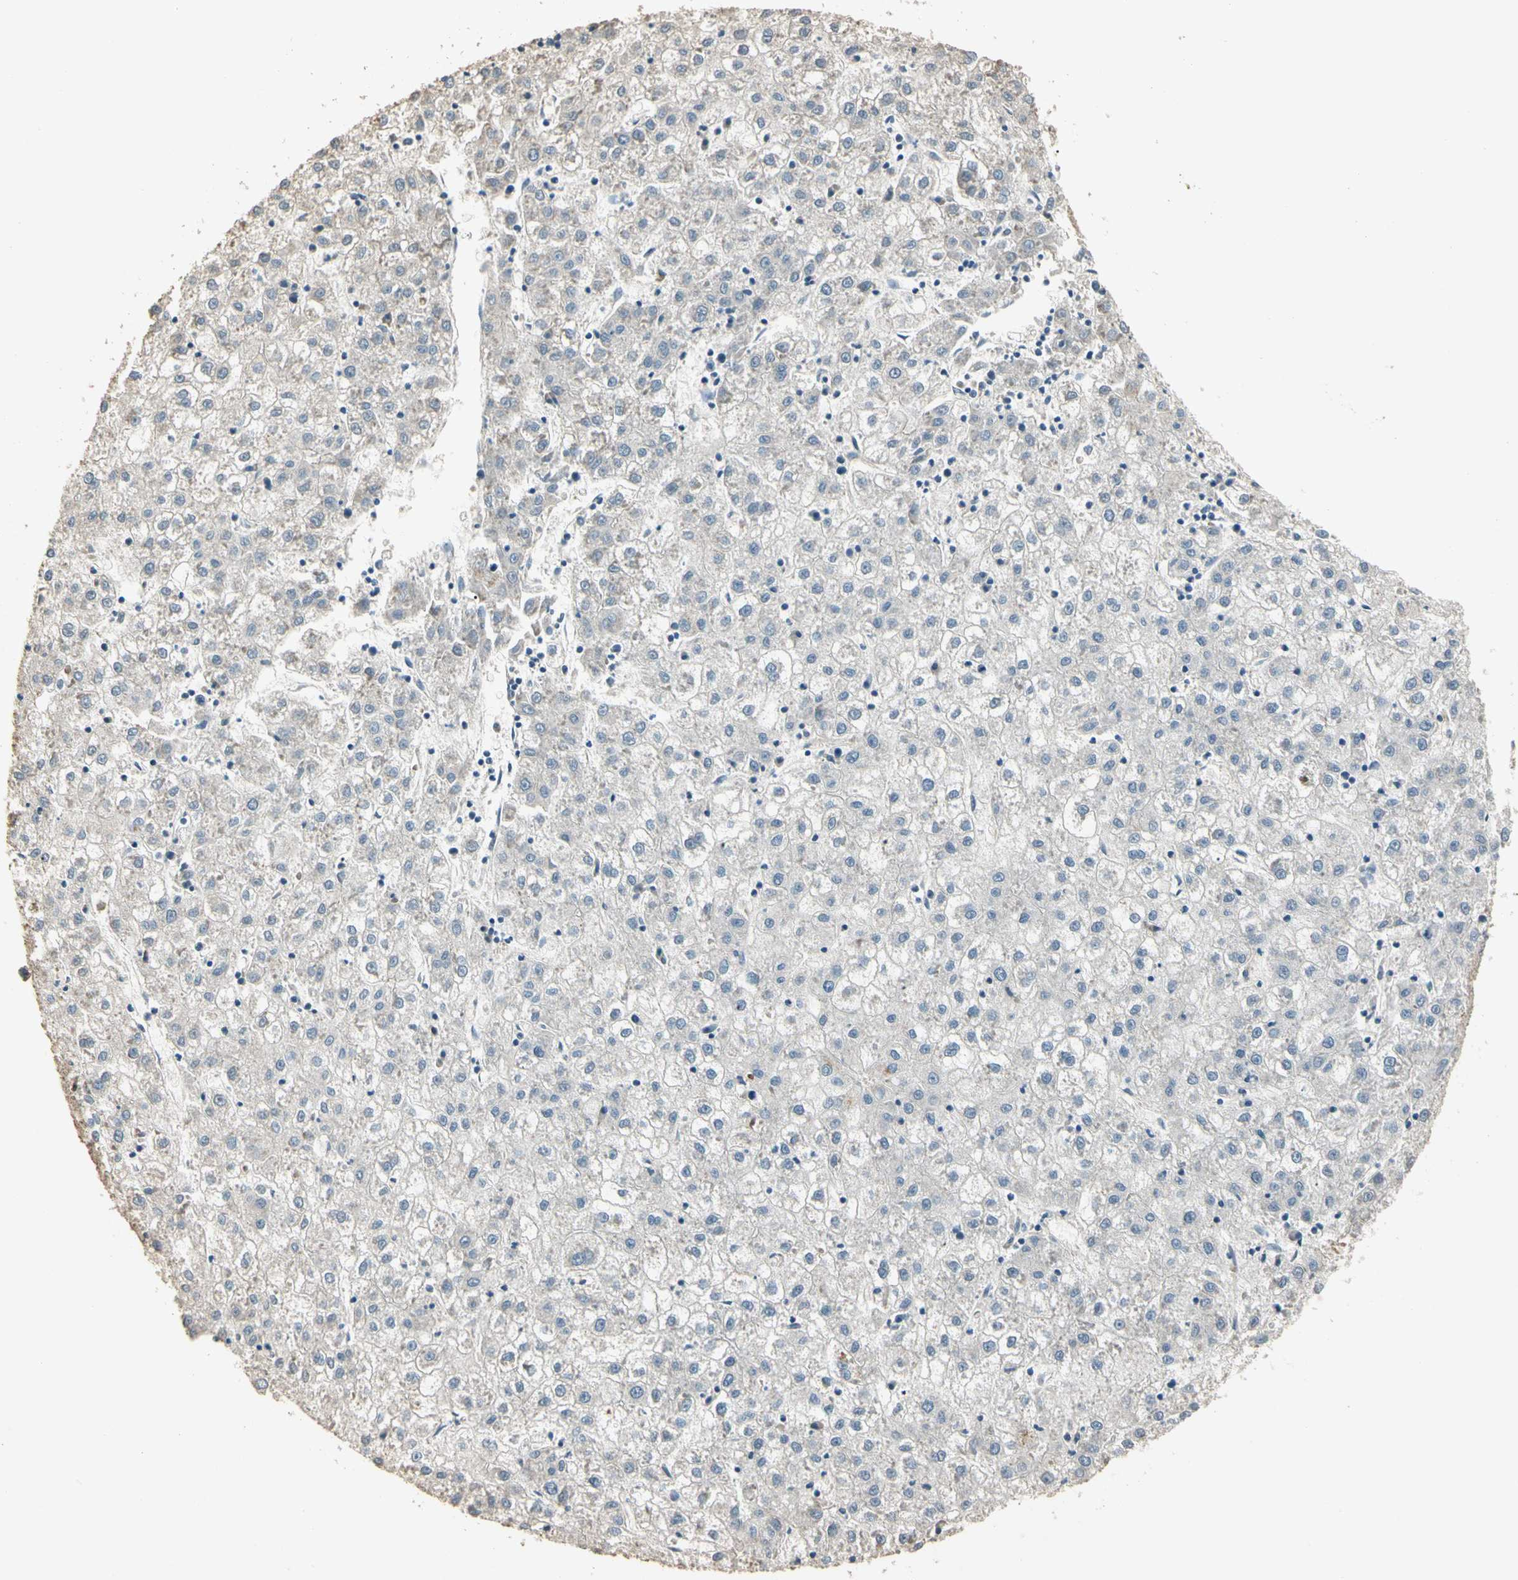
{"staining": {"intensity": "negative", "quantity": "none", "location": "none"}, "tissue": "liver cancer", "cell_type": "Tumor cells", "image_type": "cancer", "snomed": [{"axis": "morphology", "description": "Carcinoma, Hepatocellular, NOS"}, {"axis": "topography", "description": "Liver"}], "caption": "This is a histopathology image of immunohistochemistry staining of liver cancer (hepatocellular carcinoma), which shows no positivity in tumor cells.", "gene": "CDH6", "patient": {"sex": "male", "age": 72}}